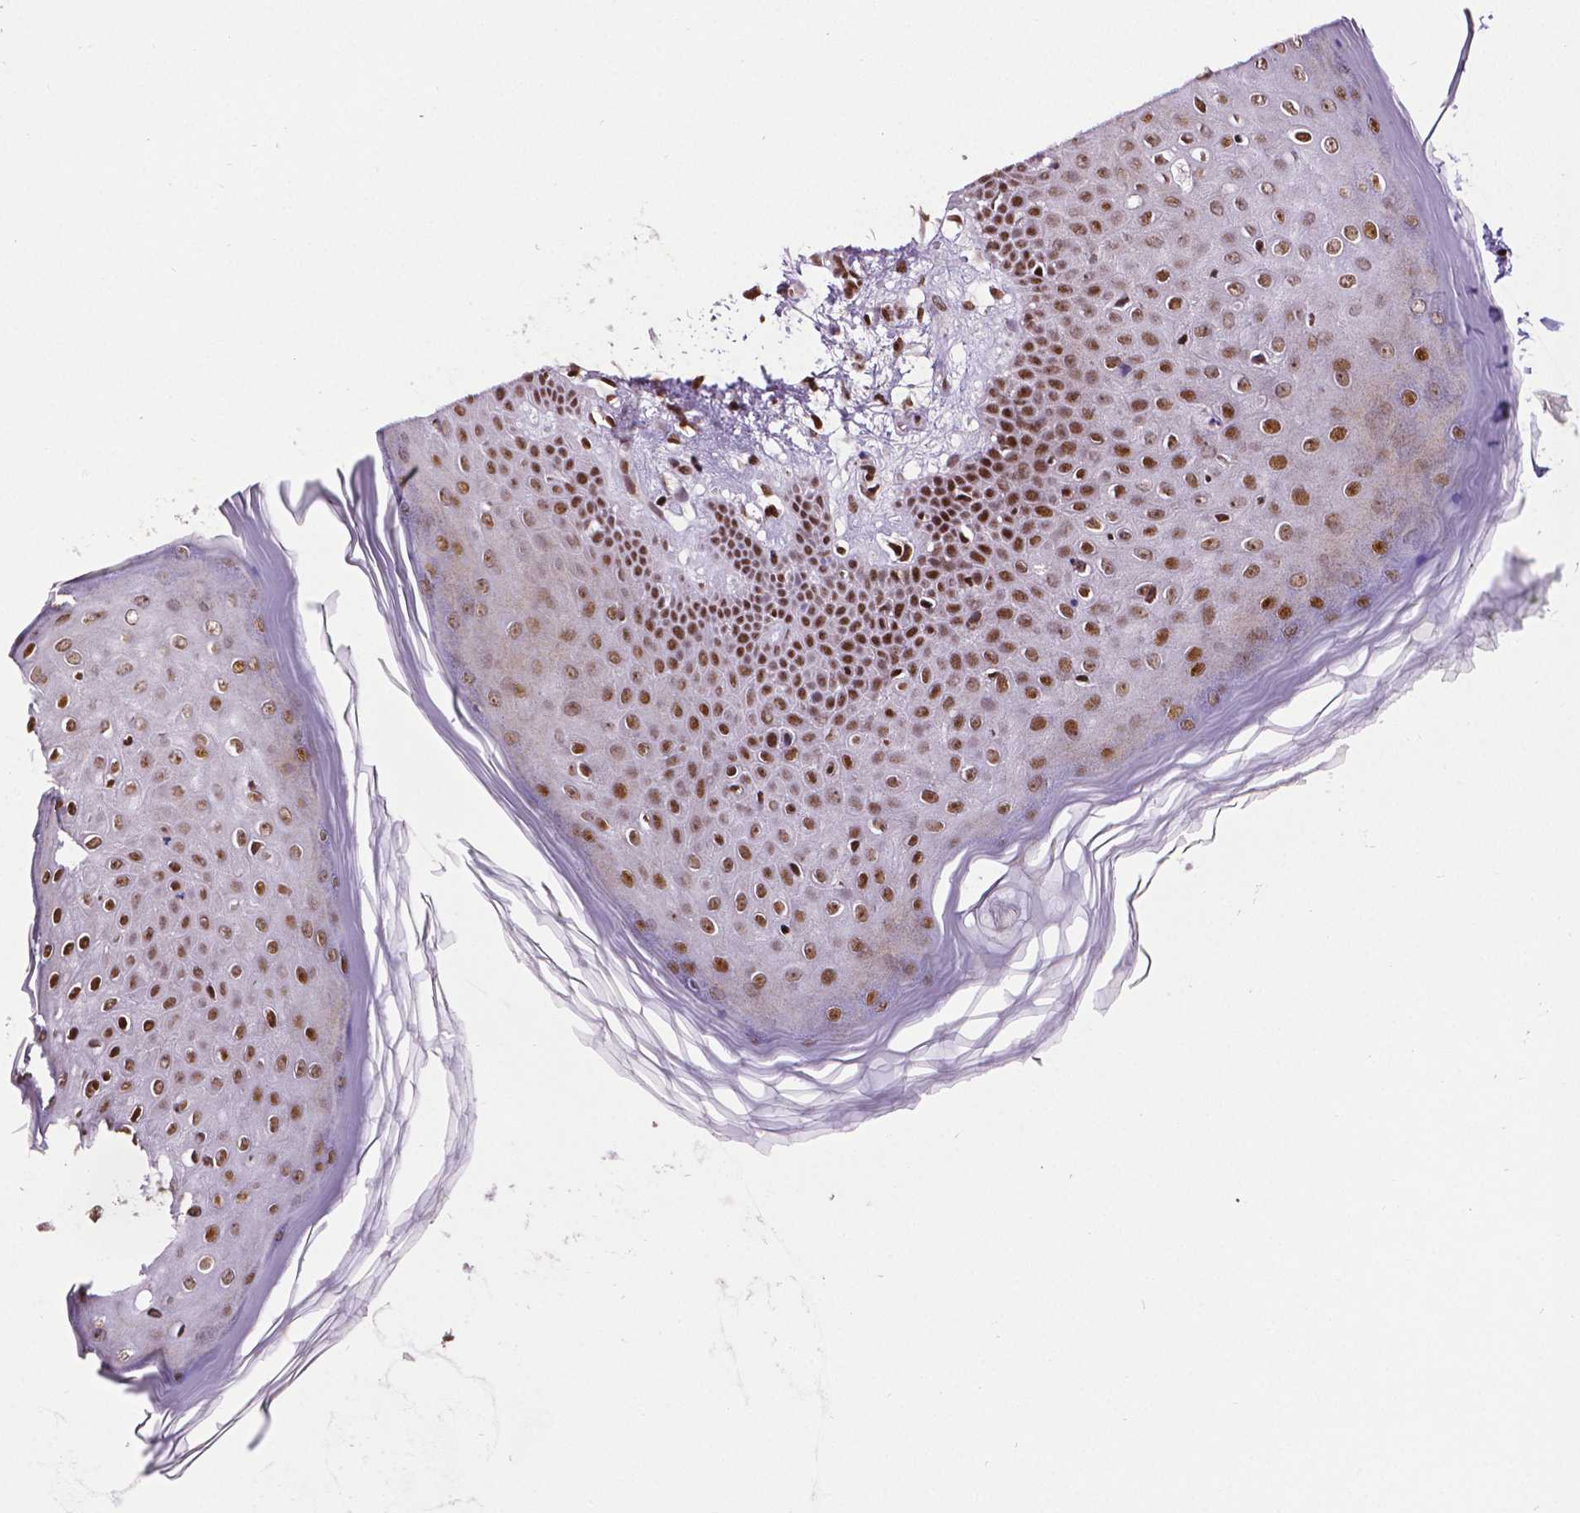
{"staining": {"intensity": "moderate", "quantity": ">75%", "location": "nuclear"}, "tissue": "skin", "cell_type": "Fibroblasts", "image_type": "normal", "snomed": [{"axis": "morphology", "description": "Normal tissue, NOS"}, {"axis": "topography", "description": "Skin"}], "caption": "Moderate nuclear positivity is seen in about >75% of fibroblasts in benign skin.", "gene": "CTCF", "patient": {"sex": "female", "age": 62}}